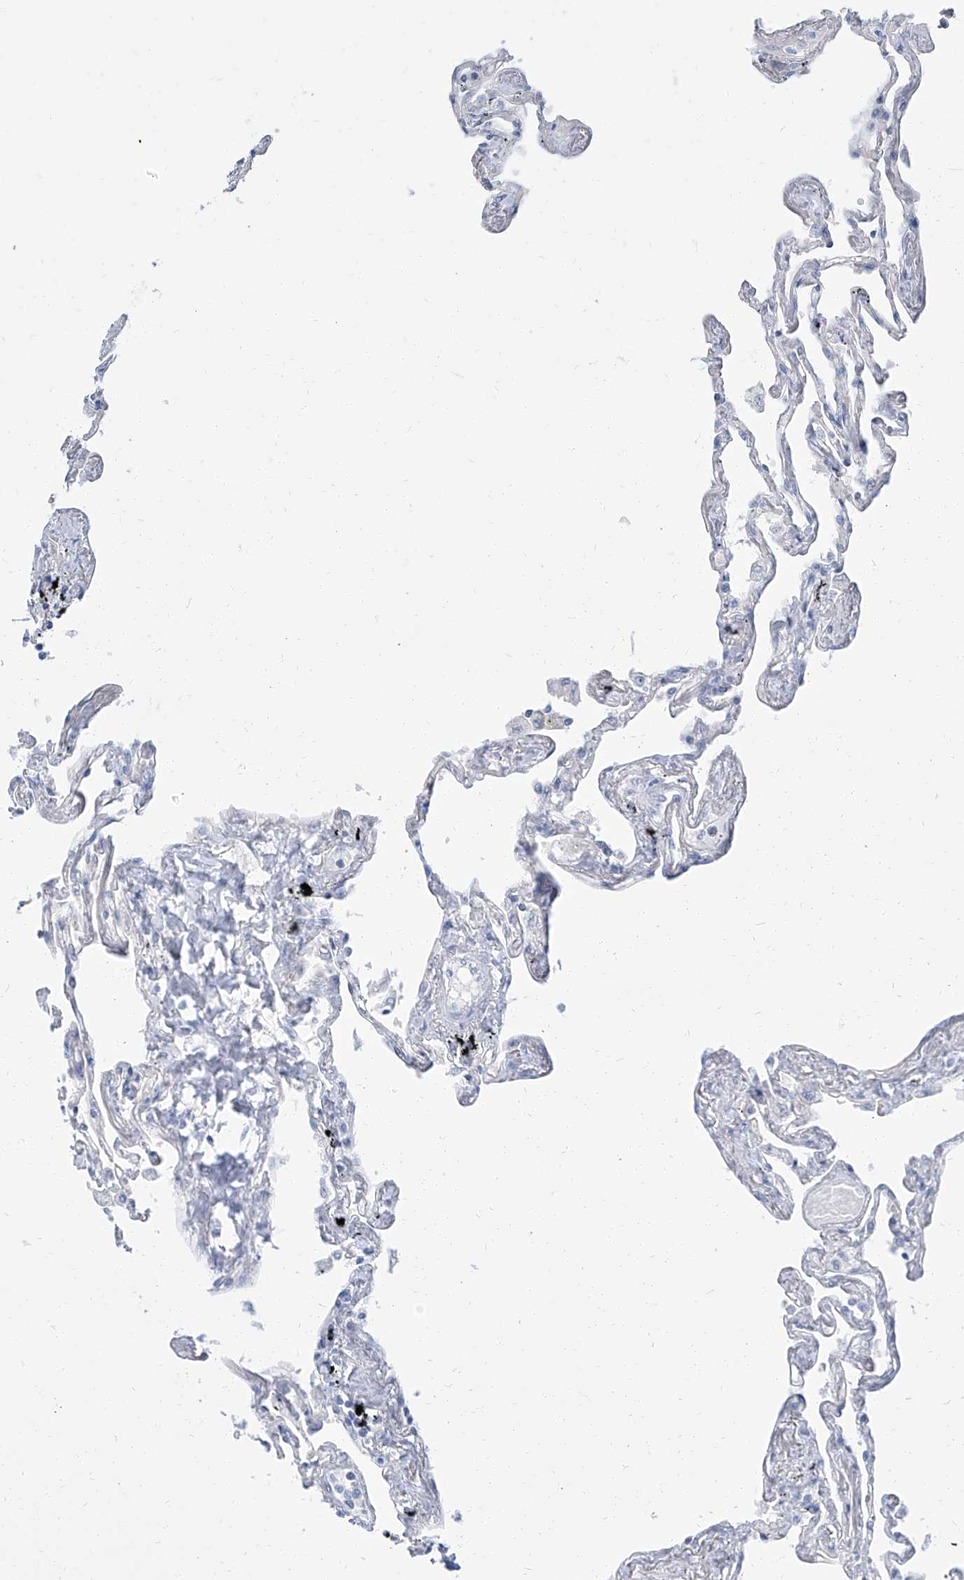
{"staining": {"intensity": "negative", "quantity": "none", "location": "none"}, "tissue": "lung", "cell_type": "Alveolar cells", "image_type": "normal", "snomed": [{"axis": "morphology", "description": "Normal tissue, NOS"}, {"axis": "topography", "description": "Lung"}], "caption": "This is an immunohistochemistry (IHC) photomicrograph of benign human lung. There is no positivity in alveolar cells.", "gene": "TXLNB", "patient": {"sex": "female", "age": 67}}